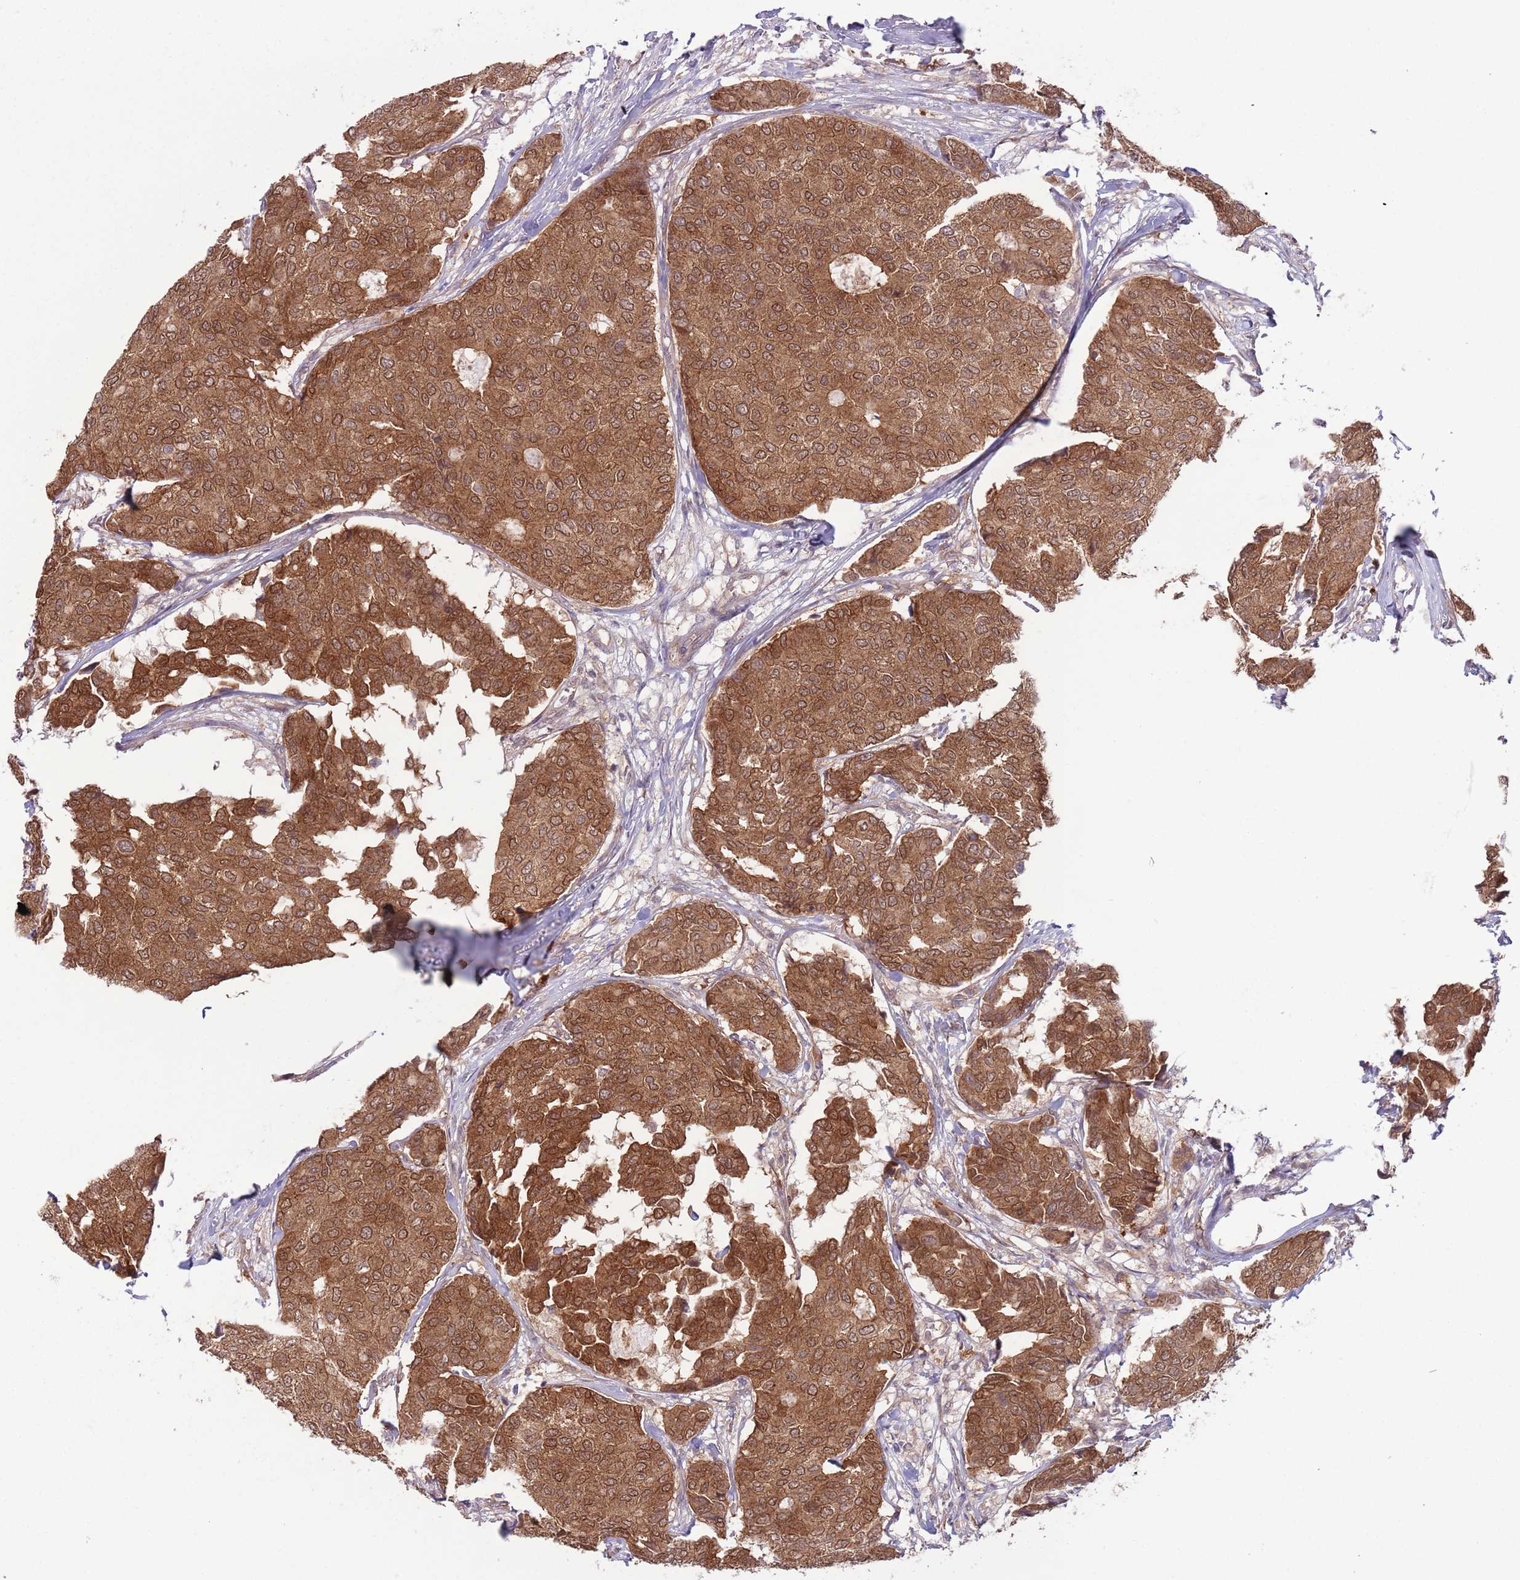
{"staining": {"intensity": "moderate", "quantity": ">75%", "location": "cytoplasmic/membranous"}, "tissue": "breast cancer", "cell_type": "Tumor cells", "image_type": "cancer", "snomed": [{"axis": "morphology", "description": "Duct carcinoma"}, {"axis": "topography", "description": "Breast"}], "caption": "Breast invasive ductal carcinoma stained with immunohistochemistry reveals moderate cytoplasmic/membranous staining in approximately >75% of tumor cells.", "gene": "COPE", "patient": {"sex": "female", "age": 75}}